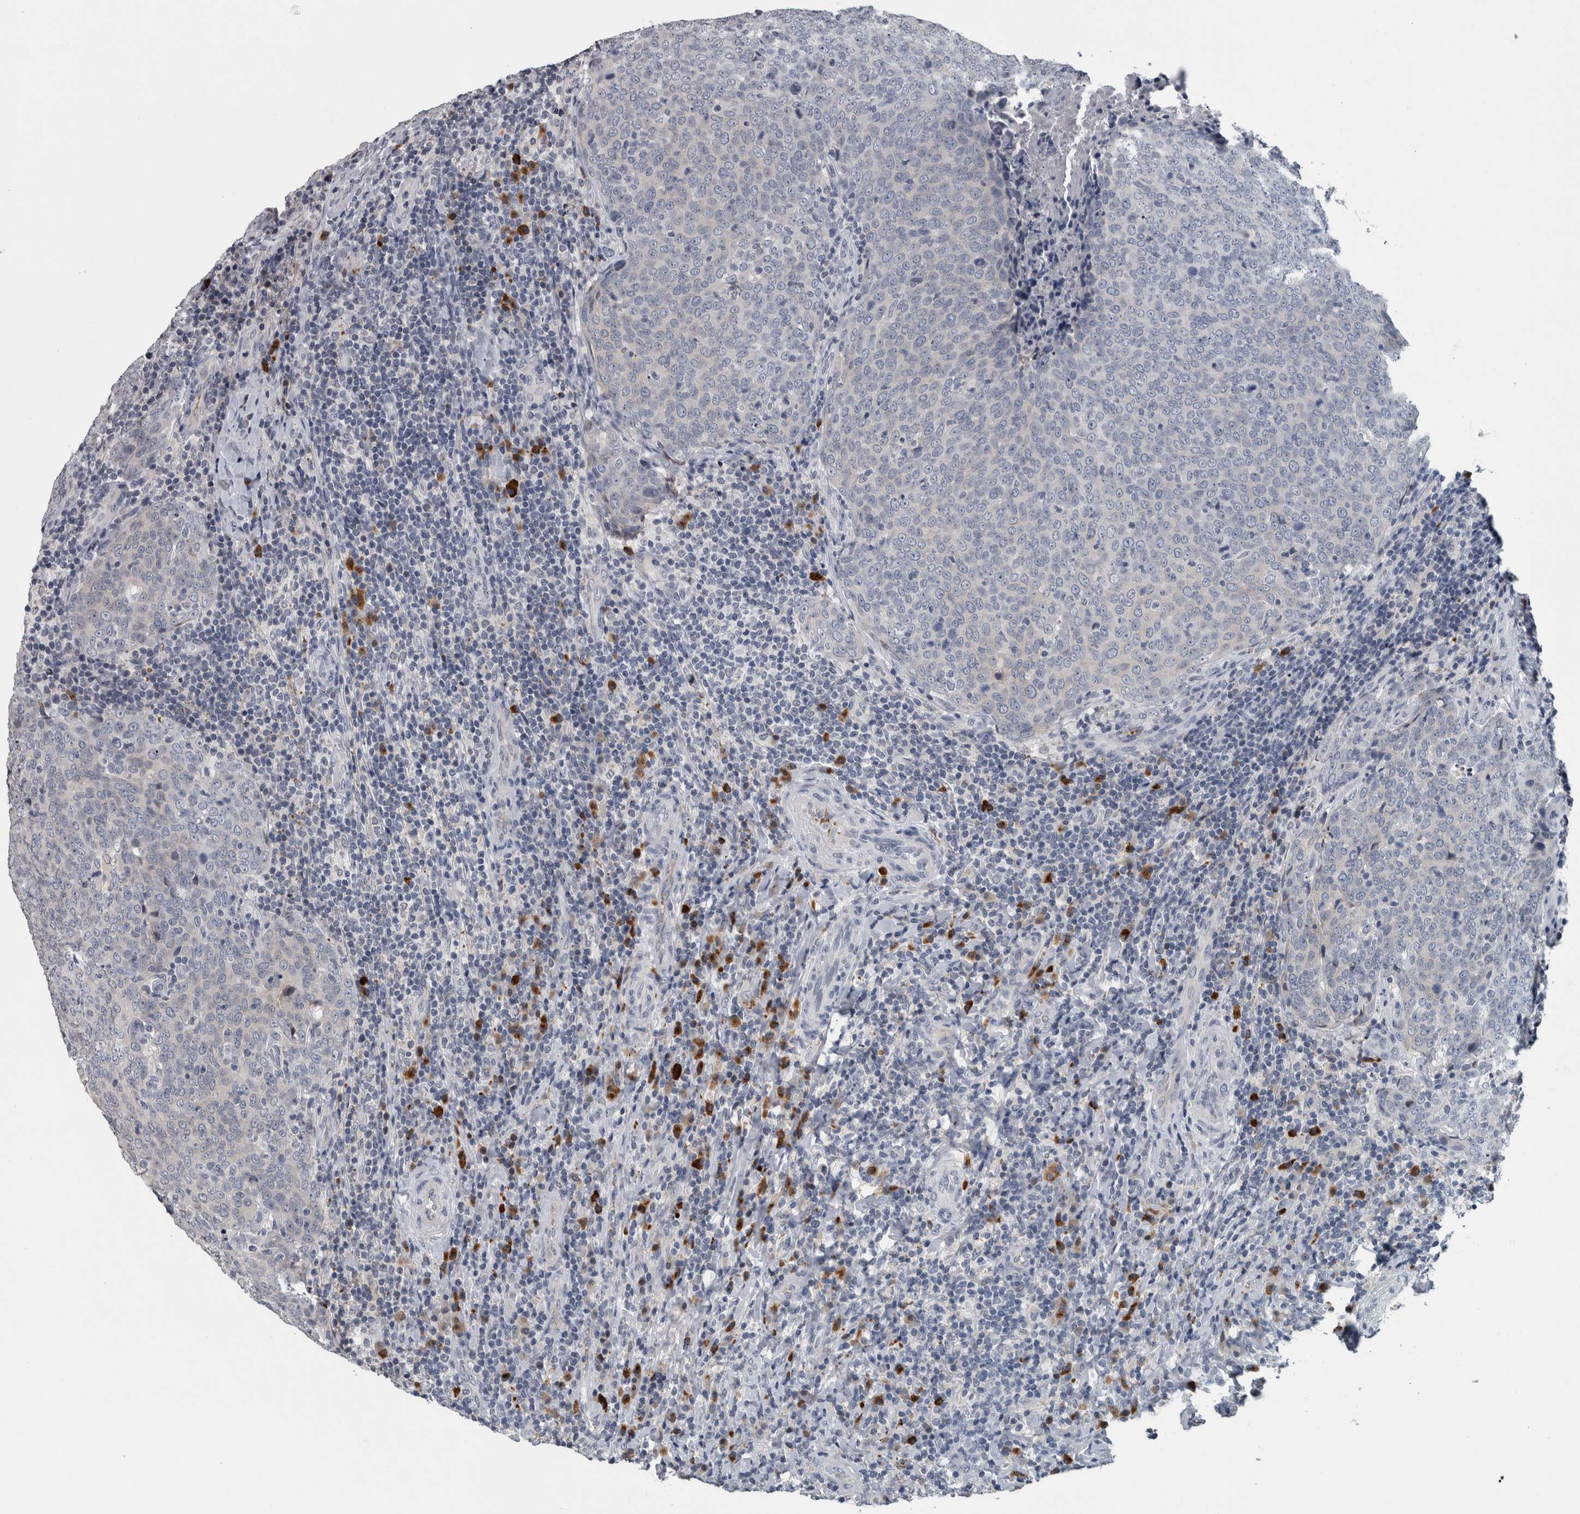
{"staining": {"intensity": "negative", "quantity": "none", "location": "none"}, "tissue": "head and neck cancer", "cell_type": "Tumor cells", "image_type": "cancer", "snomed": [{"axis": "morphology", "description": "Squamous cell carcinoma, NOS"}, {"axis": "morphology", "description": "Squamous cell carcinoma, metastatic, NOS"}, {"axis": "topography", "description": "Lymph node"}, {"axis": "topography", "description": "Head-Neck"}], "caption": "There is no significant positivity in tumor cells of head and neck cancer (squamous cell carcinoma). Brightfield microscopy of immunohistochemistry stained with DAB (3,3'-diaminobenzidine) (brown) and hematoxylin (blue), captured at high magnification.", "gene": "CAVIN4", "patient": {"sex": "male", "age": 62}}